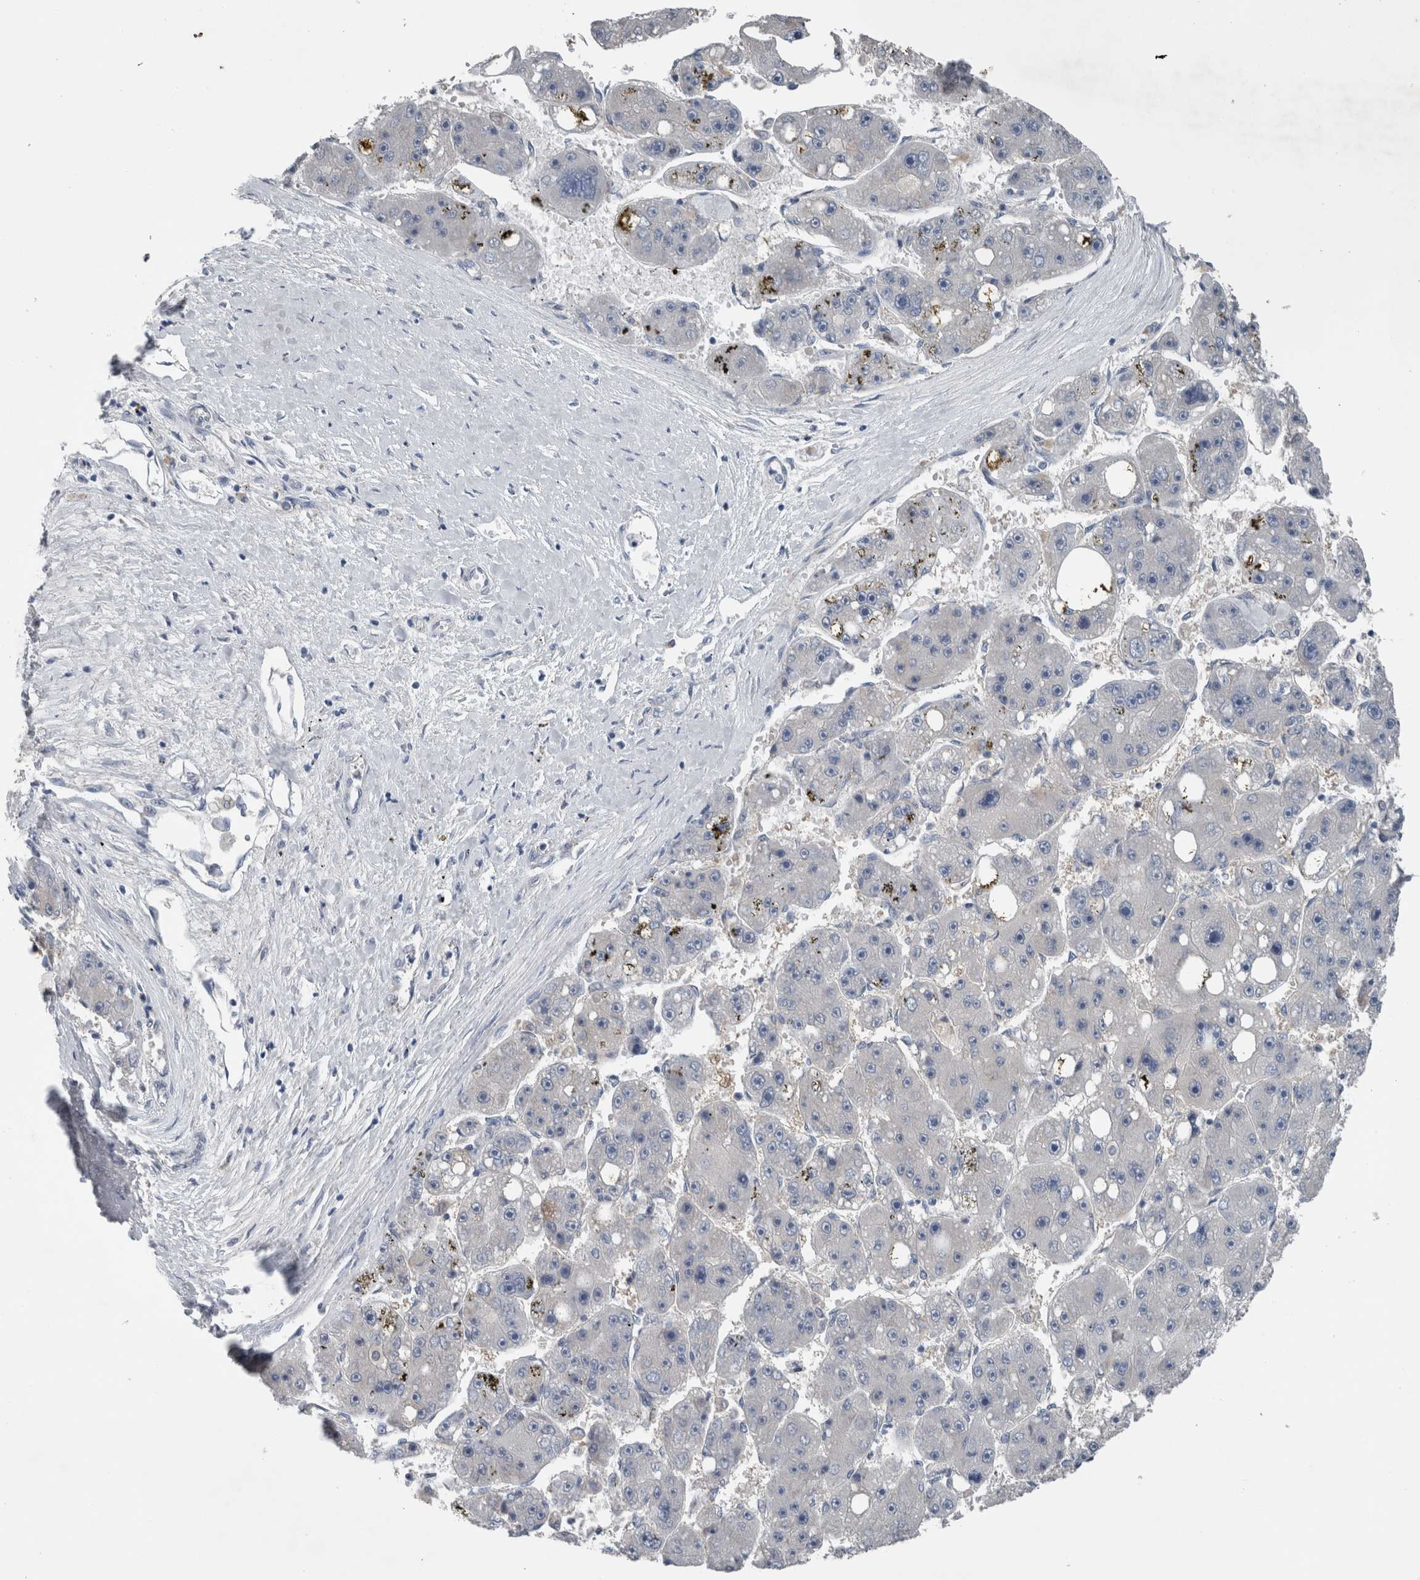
{"staining": {"intensity": "negative", "quantity": "none", "location": "none"}, "tissue": "liver cancer", "cell_type": "Tumor cells", "image_type": "cancer", "snomed": [{"axis": "morphology", "description": "Carcinoma, Hepatocellular, NOS"}, {"axis": "topography", "description": "Liver"}], "caption": "Protein analysis of liver cancer (hepatocellular carcinoma) exhibits no significant positivity in tumor cells.", "gene": "CRNN", "patient": {"sex": "female", "age": 61}}